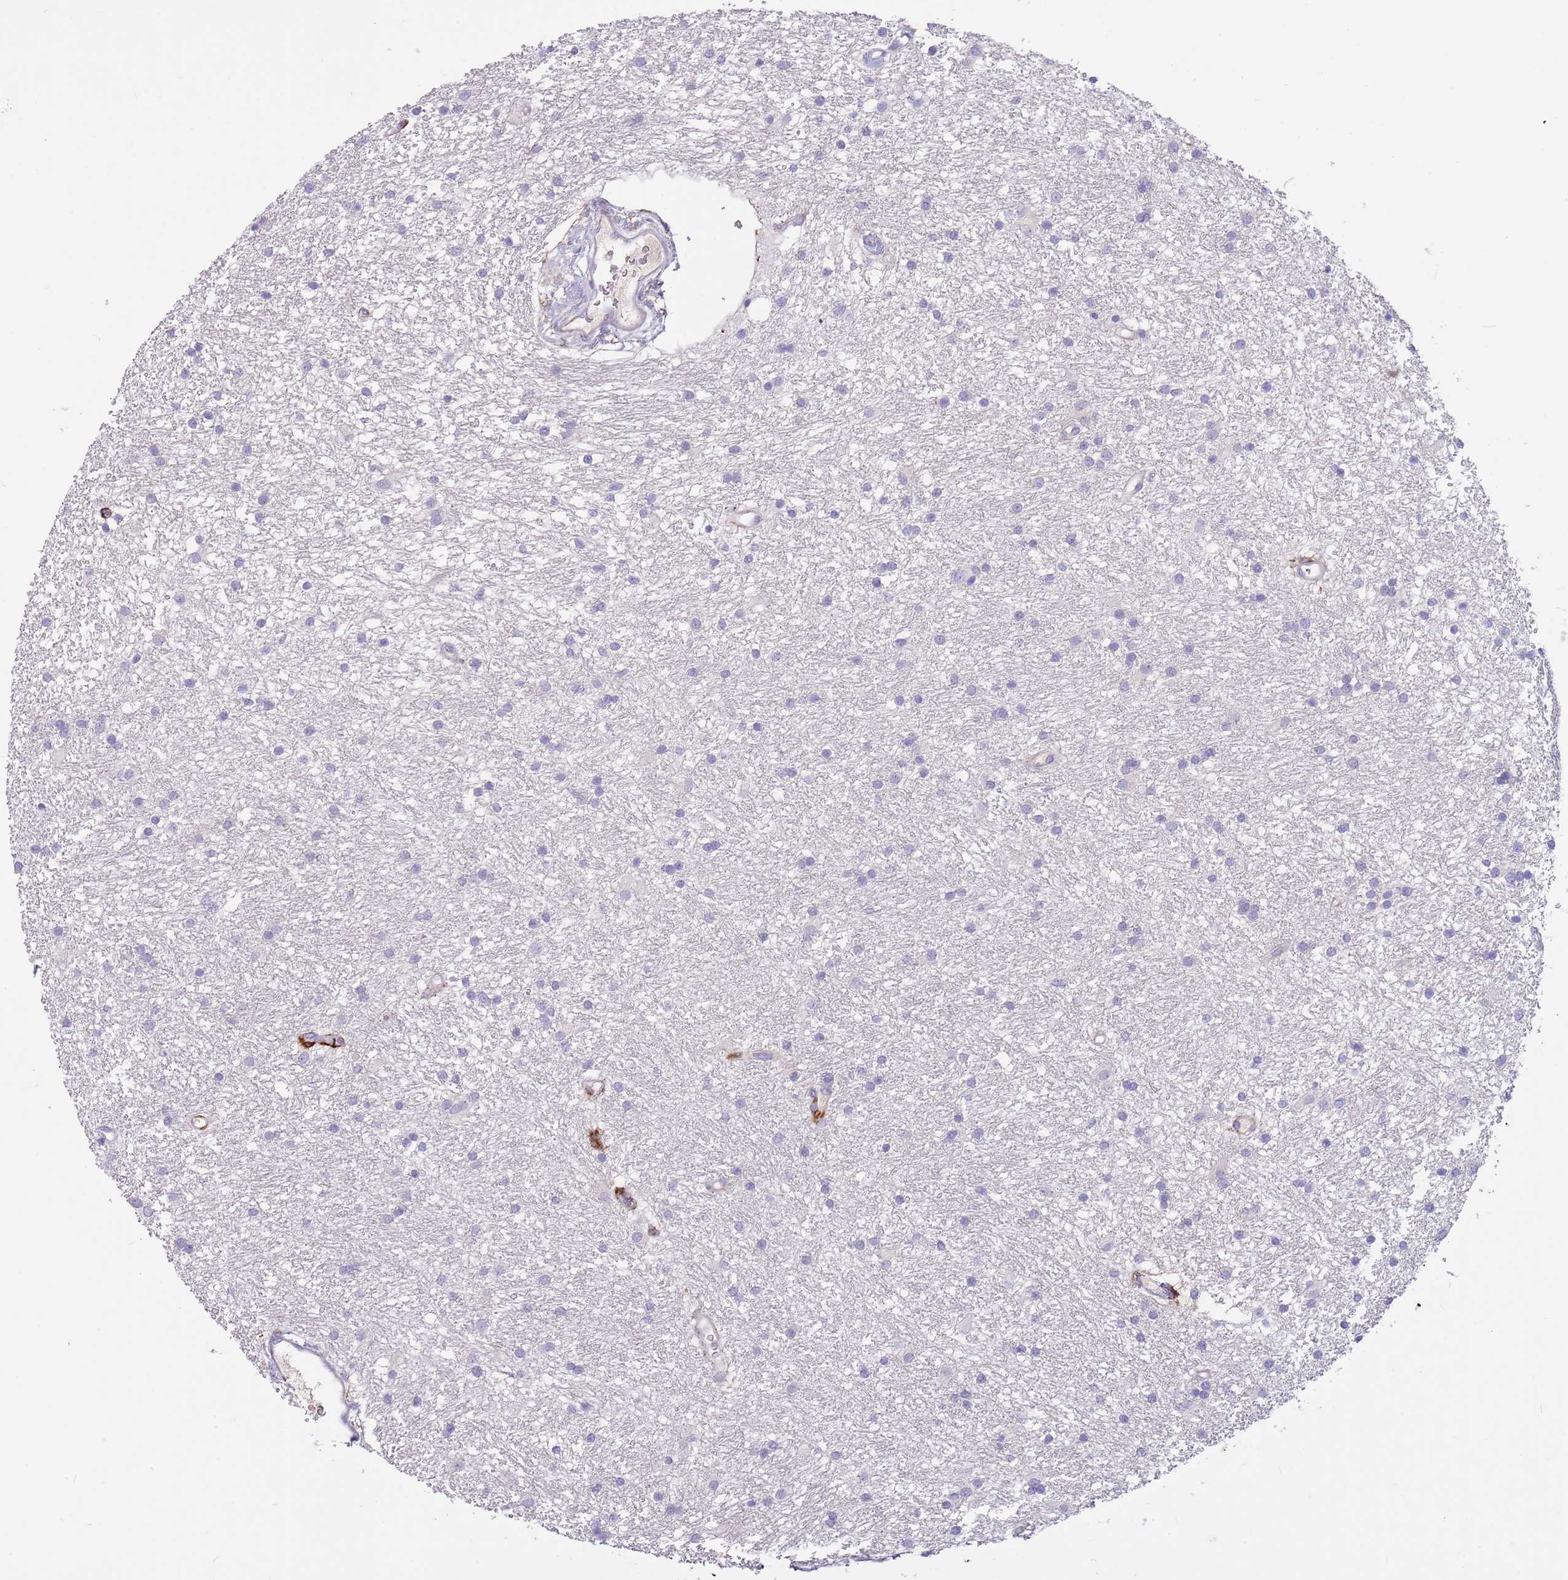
{"staining": {"intensity": "negative", "quantity": "none", "location": "none"}, "tissue": "glioma", "cell_type": "Tumor cells", "image_type": "cancer", "snomed": [{"axis": "morphology", "description": "Glioma, malignant, High grade"}, {"axis": "topography", "description": "Brain"}], "caption": "A high-resolution photomicrograph shows immunohistochemistry (IHC) staining of malignant glioma (high-grade), which exhibits no significant positivity in tumor cells.", "gene": "LEPROTL1", "patient": {"sex": "male", "age": 77}}